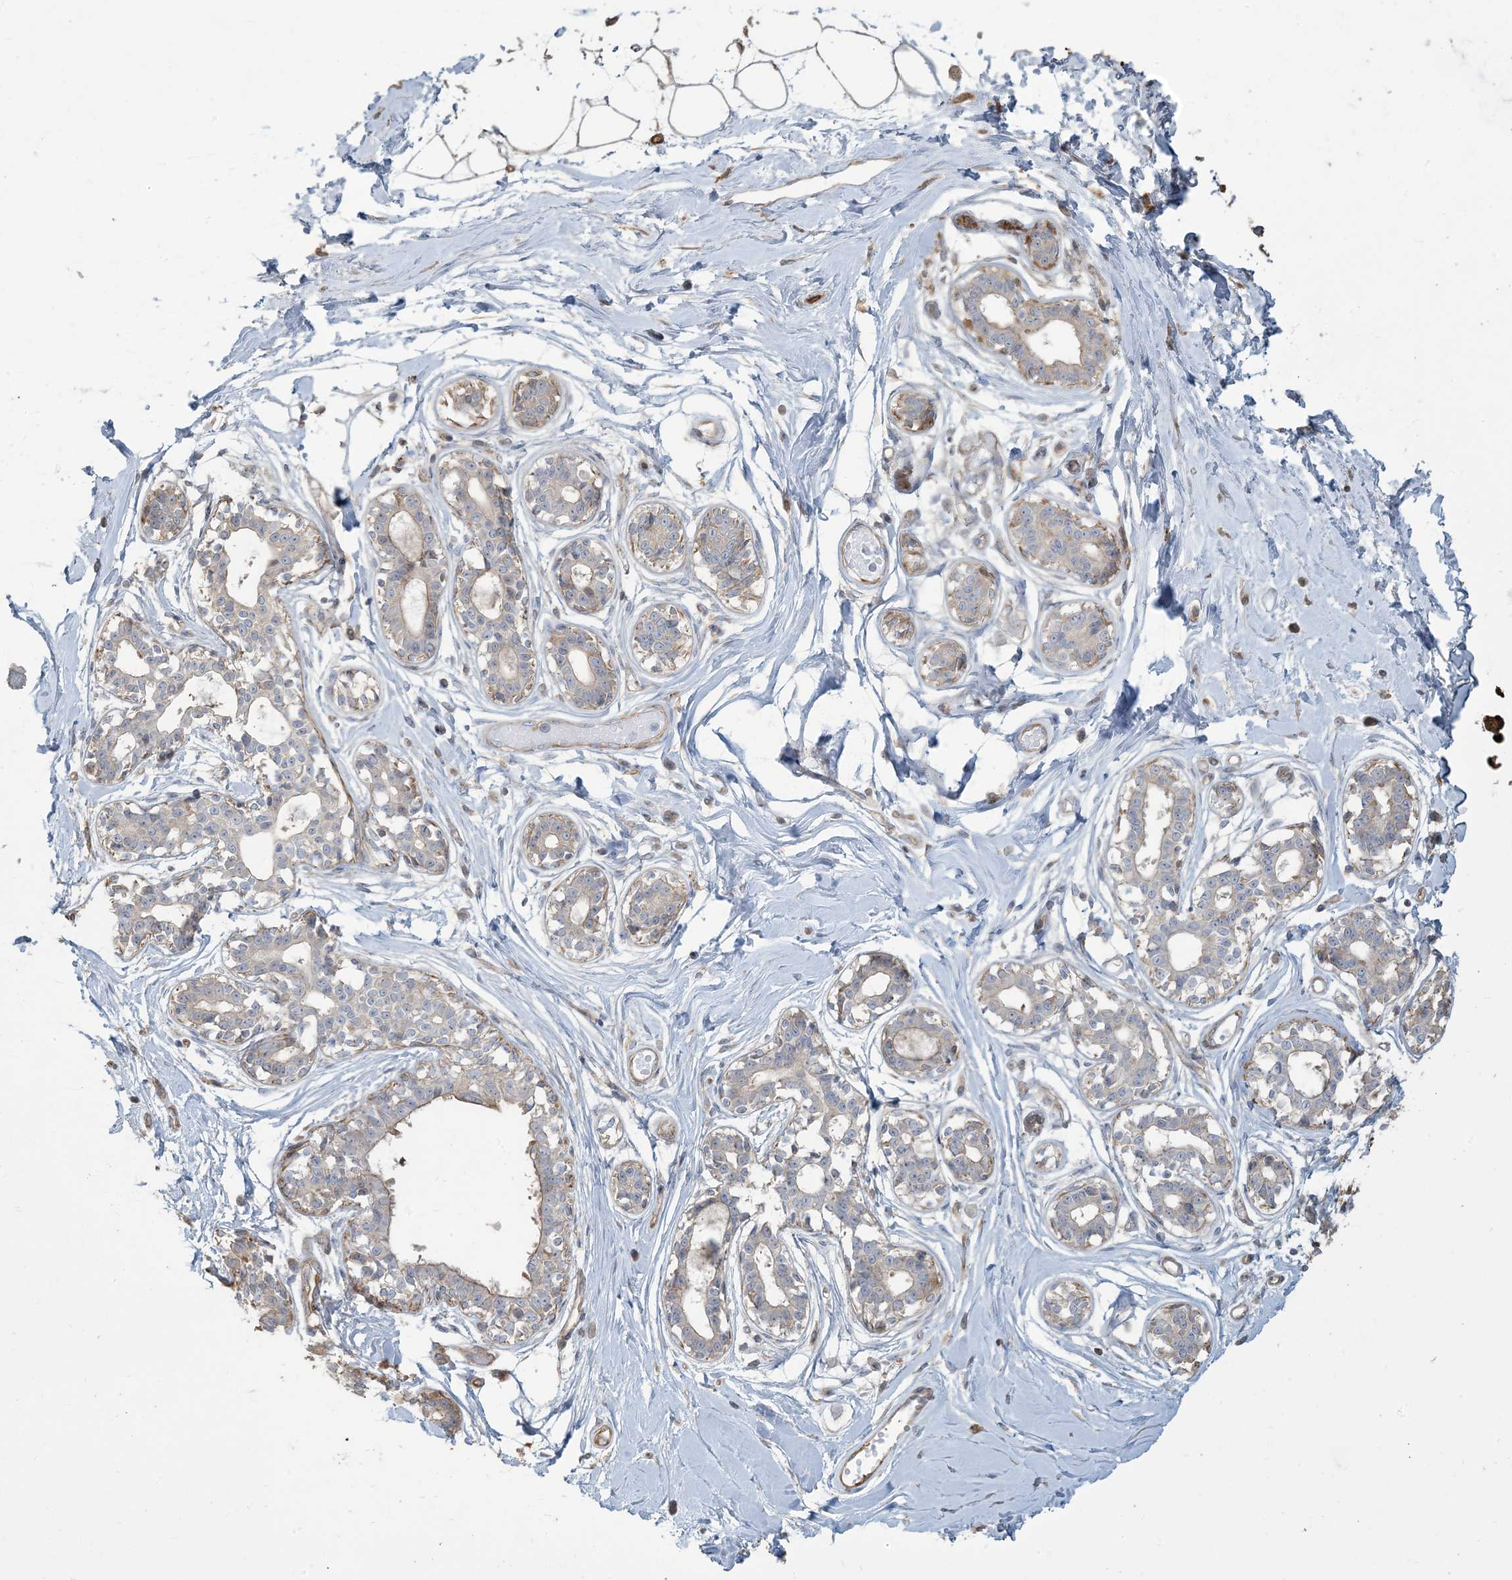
{"staining": {"intensity": "weak", "quantity": ">75%", "location": "cytoplasmic/membranous"}, "tissue": "breast", "cell_type": "Adipocytes", "image_type": "normal", "snomed": [{"axis": "morphology", "description": "Normal tissue, NOS"}, {"axis": "topography", "description": "Breast"}], "caption": "This is a photomicrograph of immunohistochemistry staining of benign breast, which shows weak expression in the cytoplasmic/membranous of adipocytes.", "gene": "KLHL18", "patient": {"sex": "female", "age": 45}}